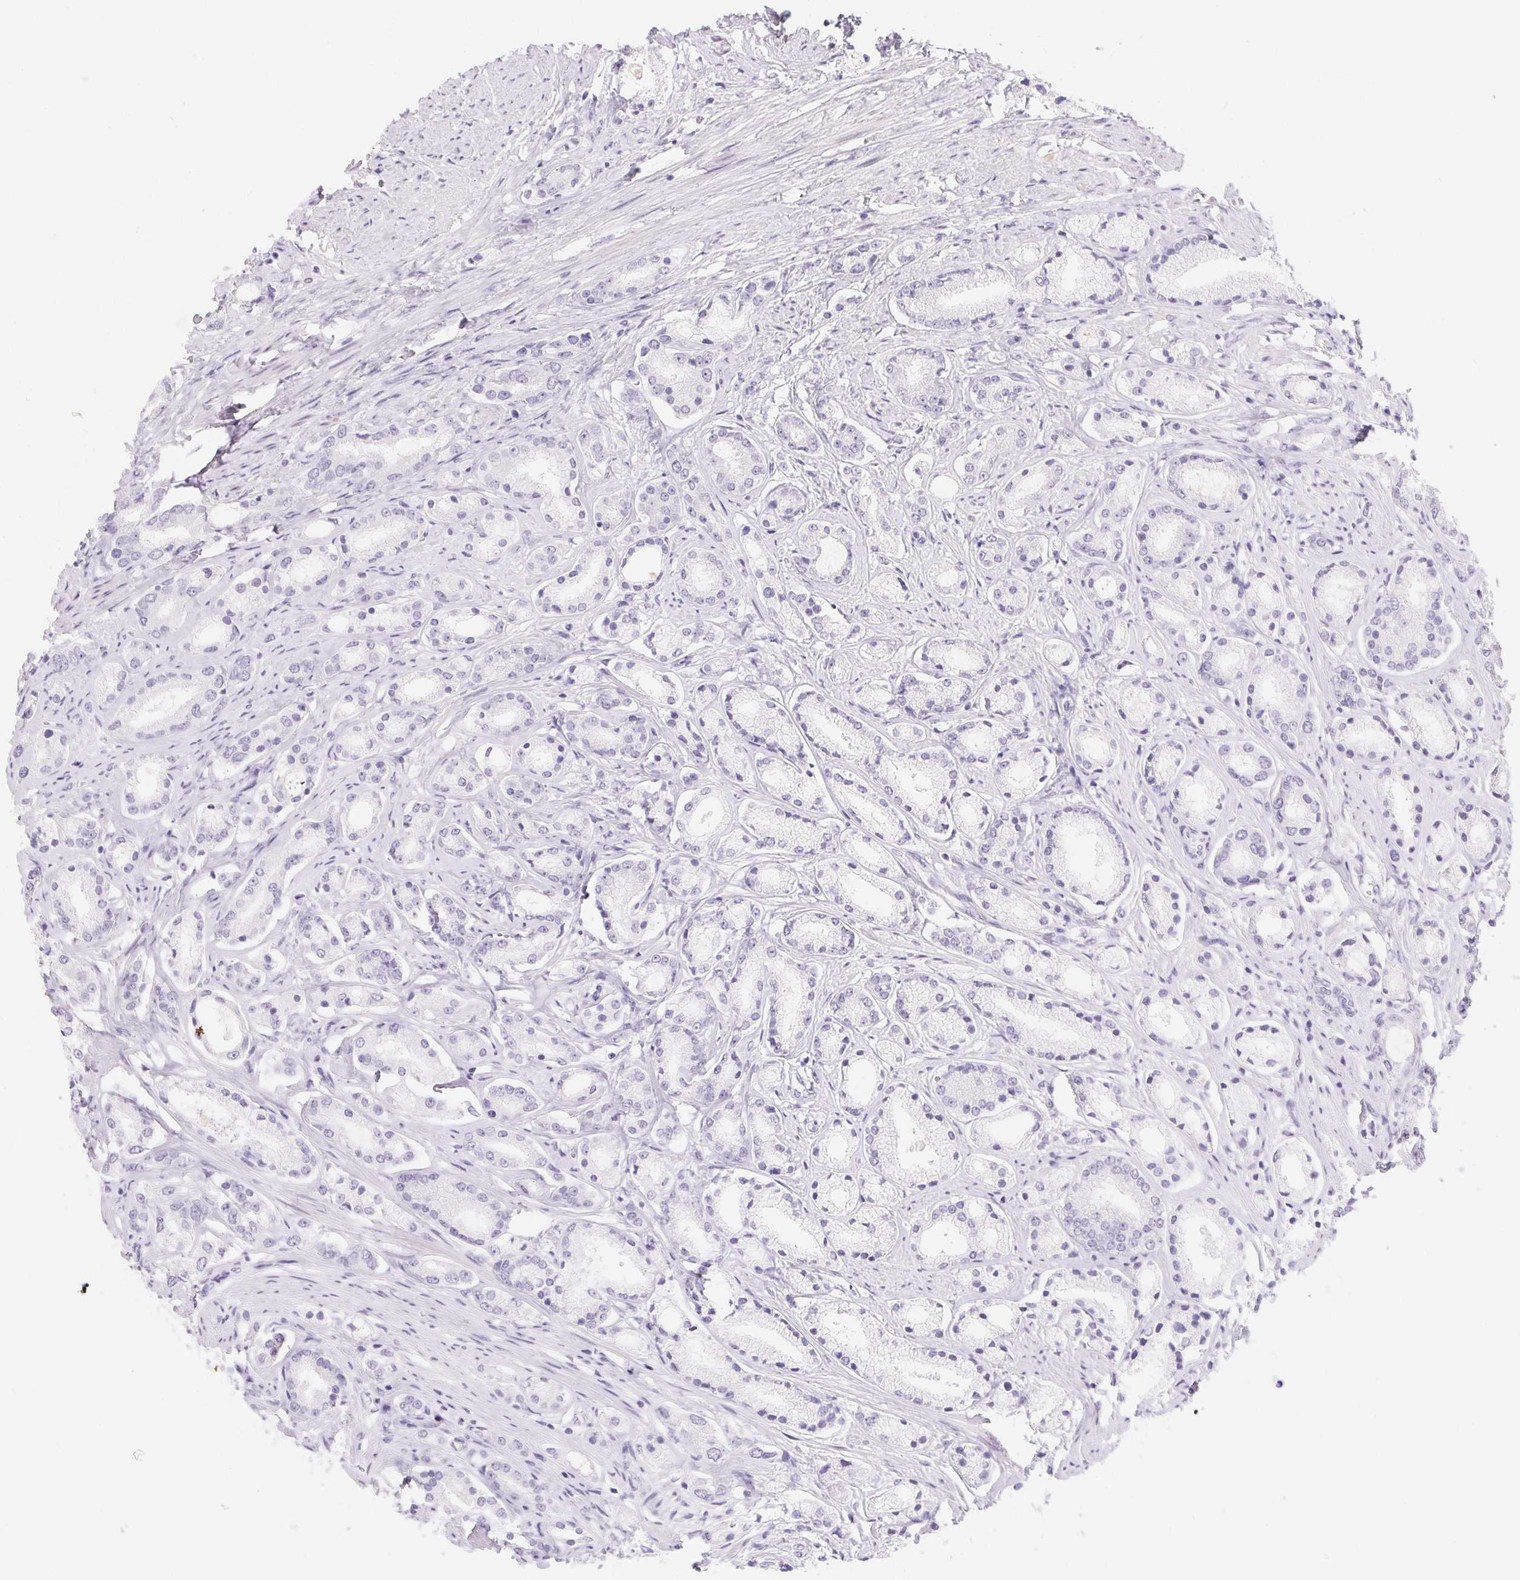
{"staining": {"intensity": "negative", "quantity": "none", "location": "none"}, "tissue": "prostate cancer", "cell_type": "Tumor cells", "image_type": "cancer", "snomed": [{"axis": "morphology", "description": "Adenocarcinoma, High grade"}, {"axis": "topography", "description": "Prostate"}], "caption": "Immunohistochemical staining of high-grade adenocarcinoma (prostate) displays no significant expression in tumor cells.", "gene": "MORC1", "patient": {"sex": "male", "age": 63}}